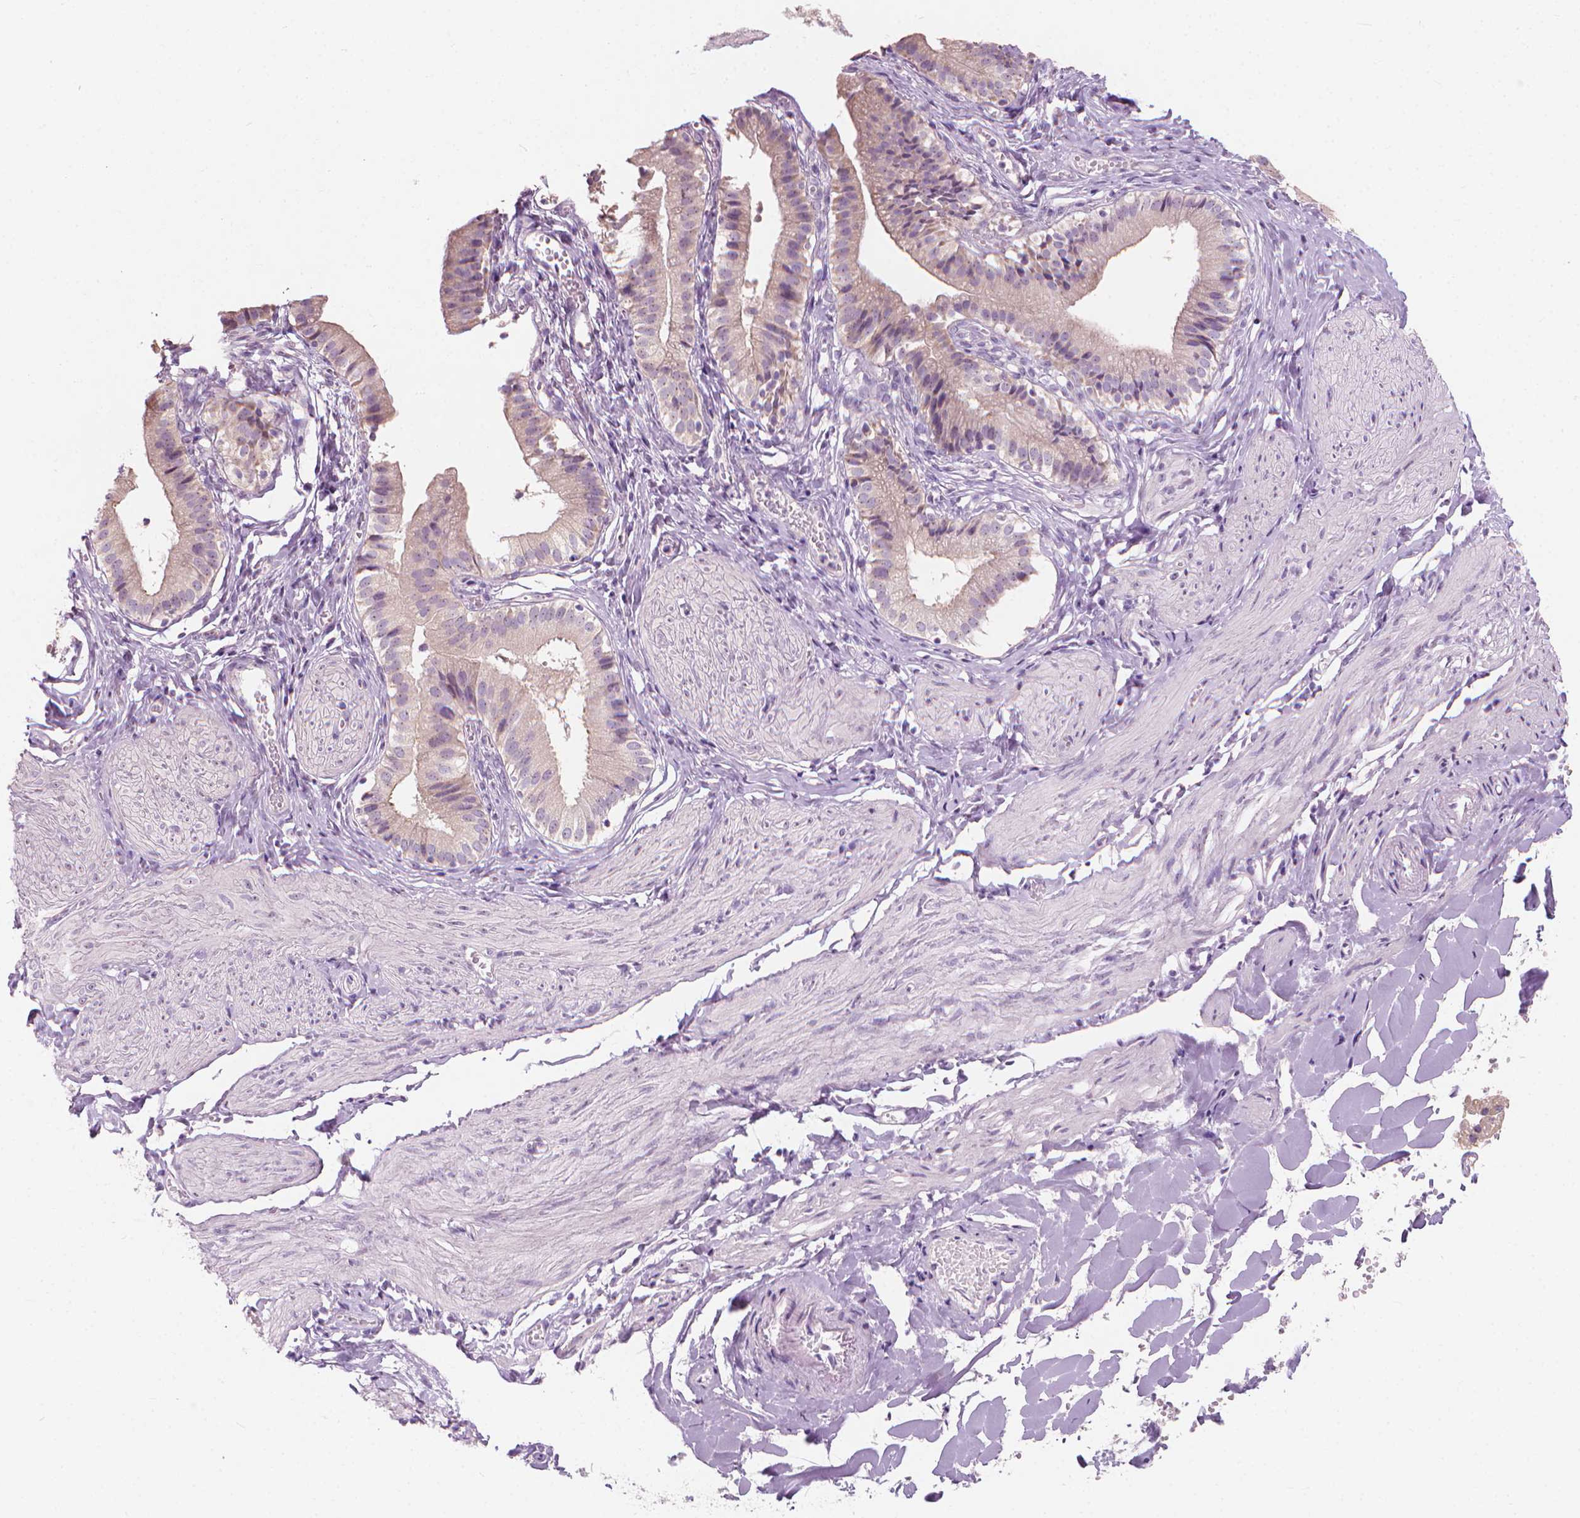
{"staining": {"intensity": "negative", "quantity": "none", "location": "none"}, "tissue": "gallbladder", "cell_type": "Glandular cells", "image_type": "normal", "snomed": [{"axis": "morphology", "description": "Normal tissue, NOS"}, {"axis": "topography", "description": "Gallbladder"}], "caption": "IHC micrograph of normal human gallbladder stained for a protein (brown), which shows no expression in glandular cells. (Stains: DAB immunohistochemistry with hematoxylin counter stain, Microscopy: brightfield microscopy at high magnification).", "gene": "GPRC5A", "patient": {"sex": "female", "age": 47}}